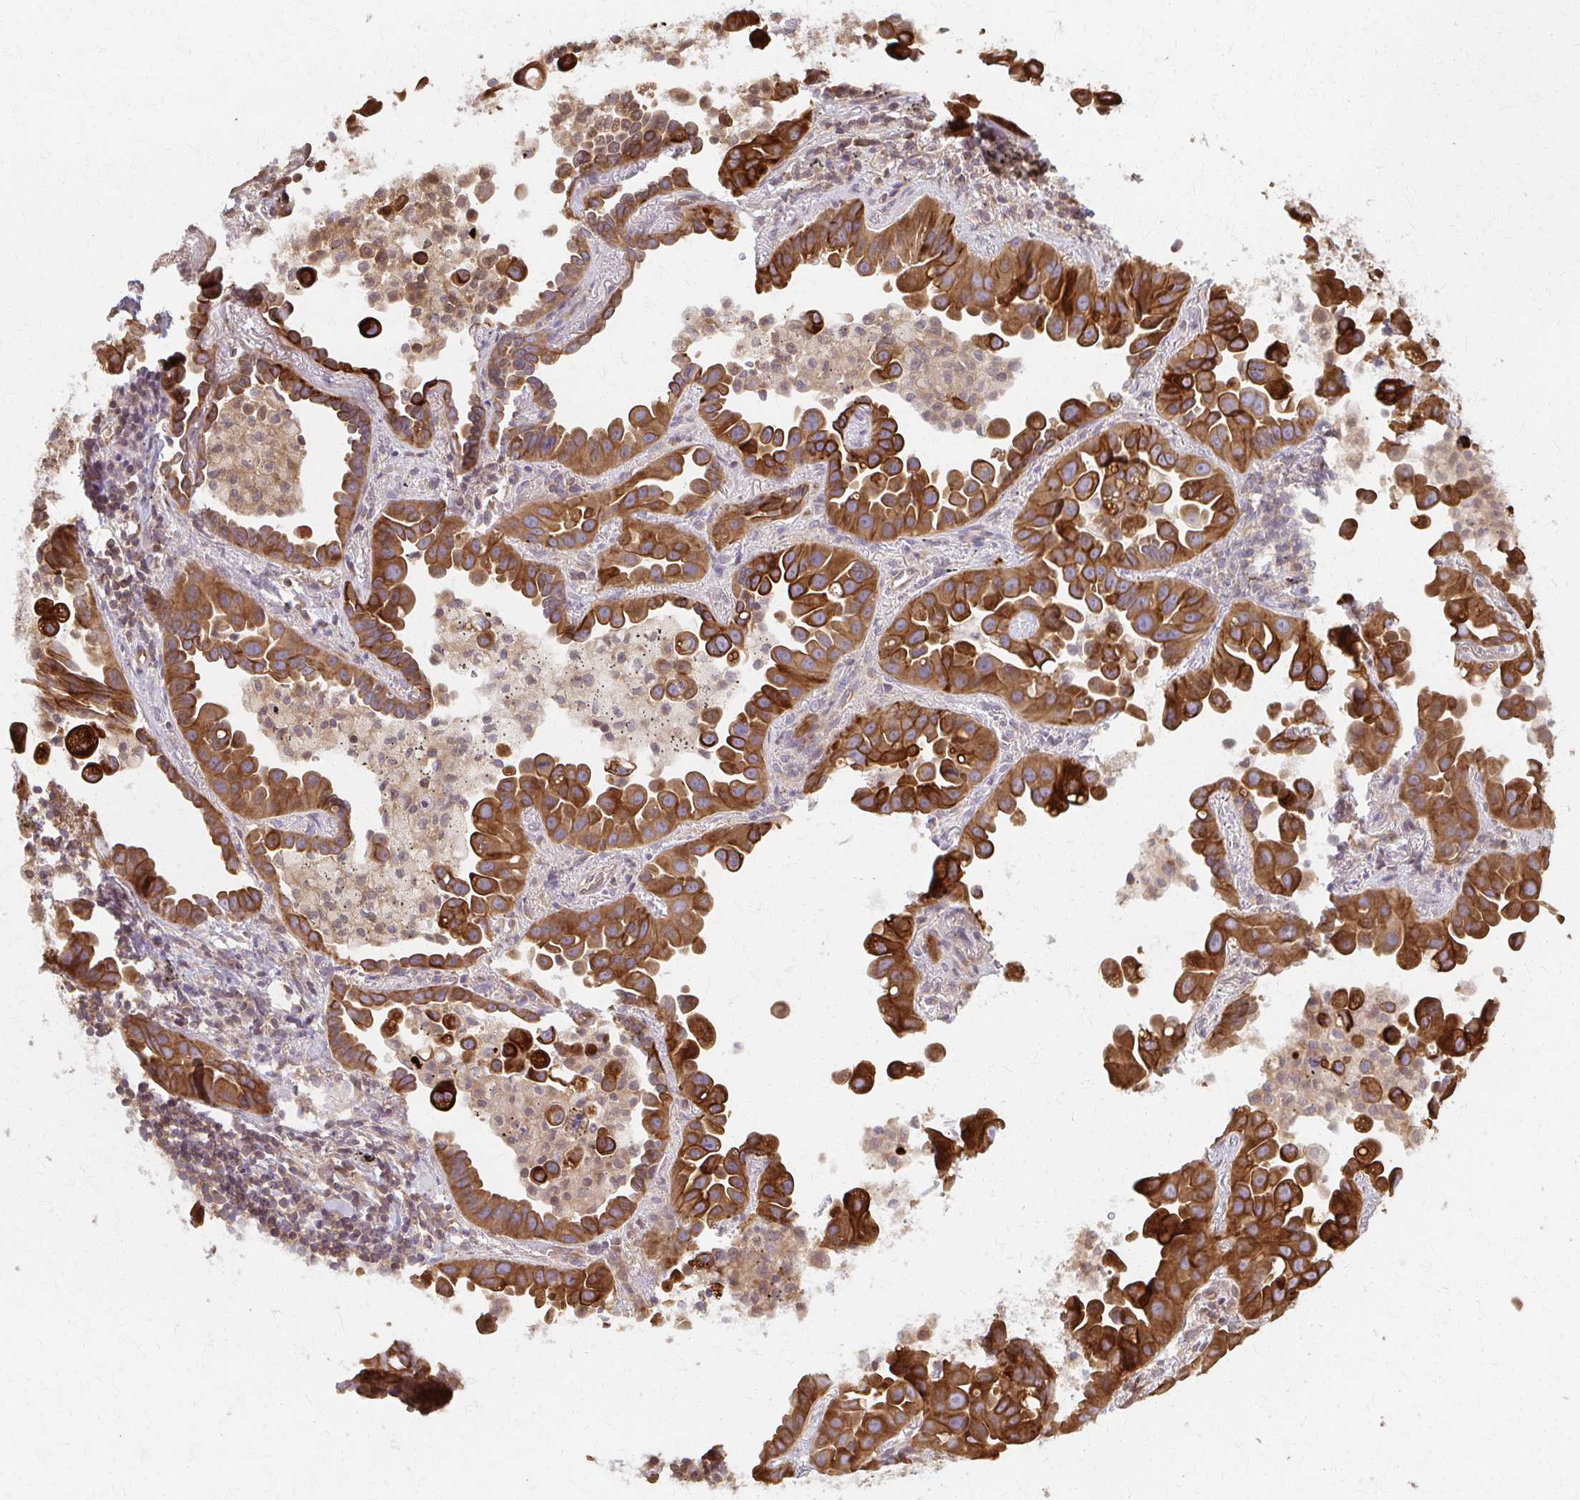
{"staining": {"intensity": "strong", "quantity": ">75%", "location": "cytoplasmic/membranous"}, "tissue": "lung cancer", "cell_type": "Tumor cells", "image_type": "cancer", "snomed": [{"axis": "morphology", "description": "Adenocarcinoma, NOS"}, {"axis": "topography", "description": "Lung"}], "caption": "Lung cancer was stained to show a protein in brown. There is high levels of strong cytoplasmic/membranous expression in approximately >75% of tumor cells.", "gene": "ARHGAP35", "patient": {"sex": "male", "age": 68}}